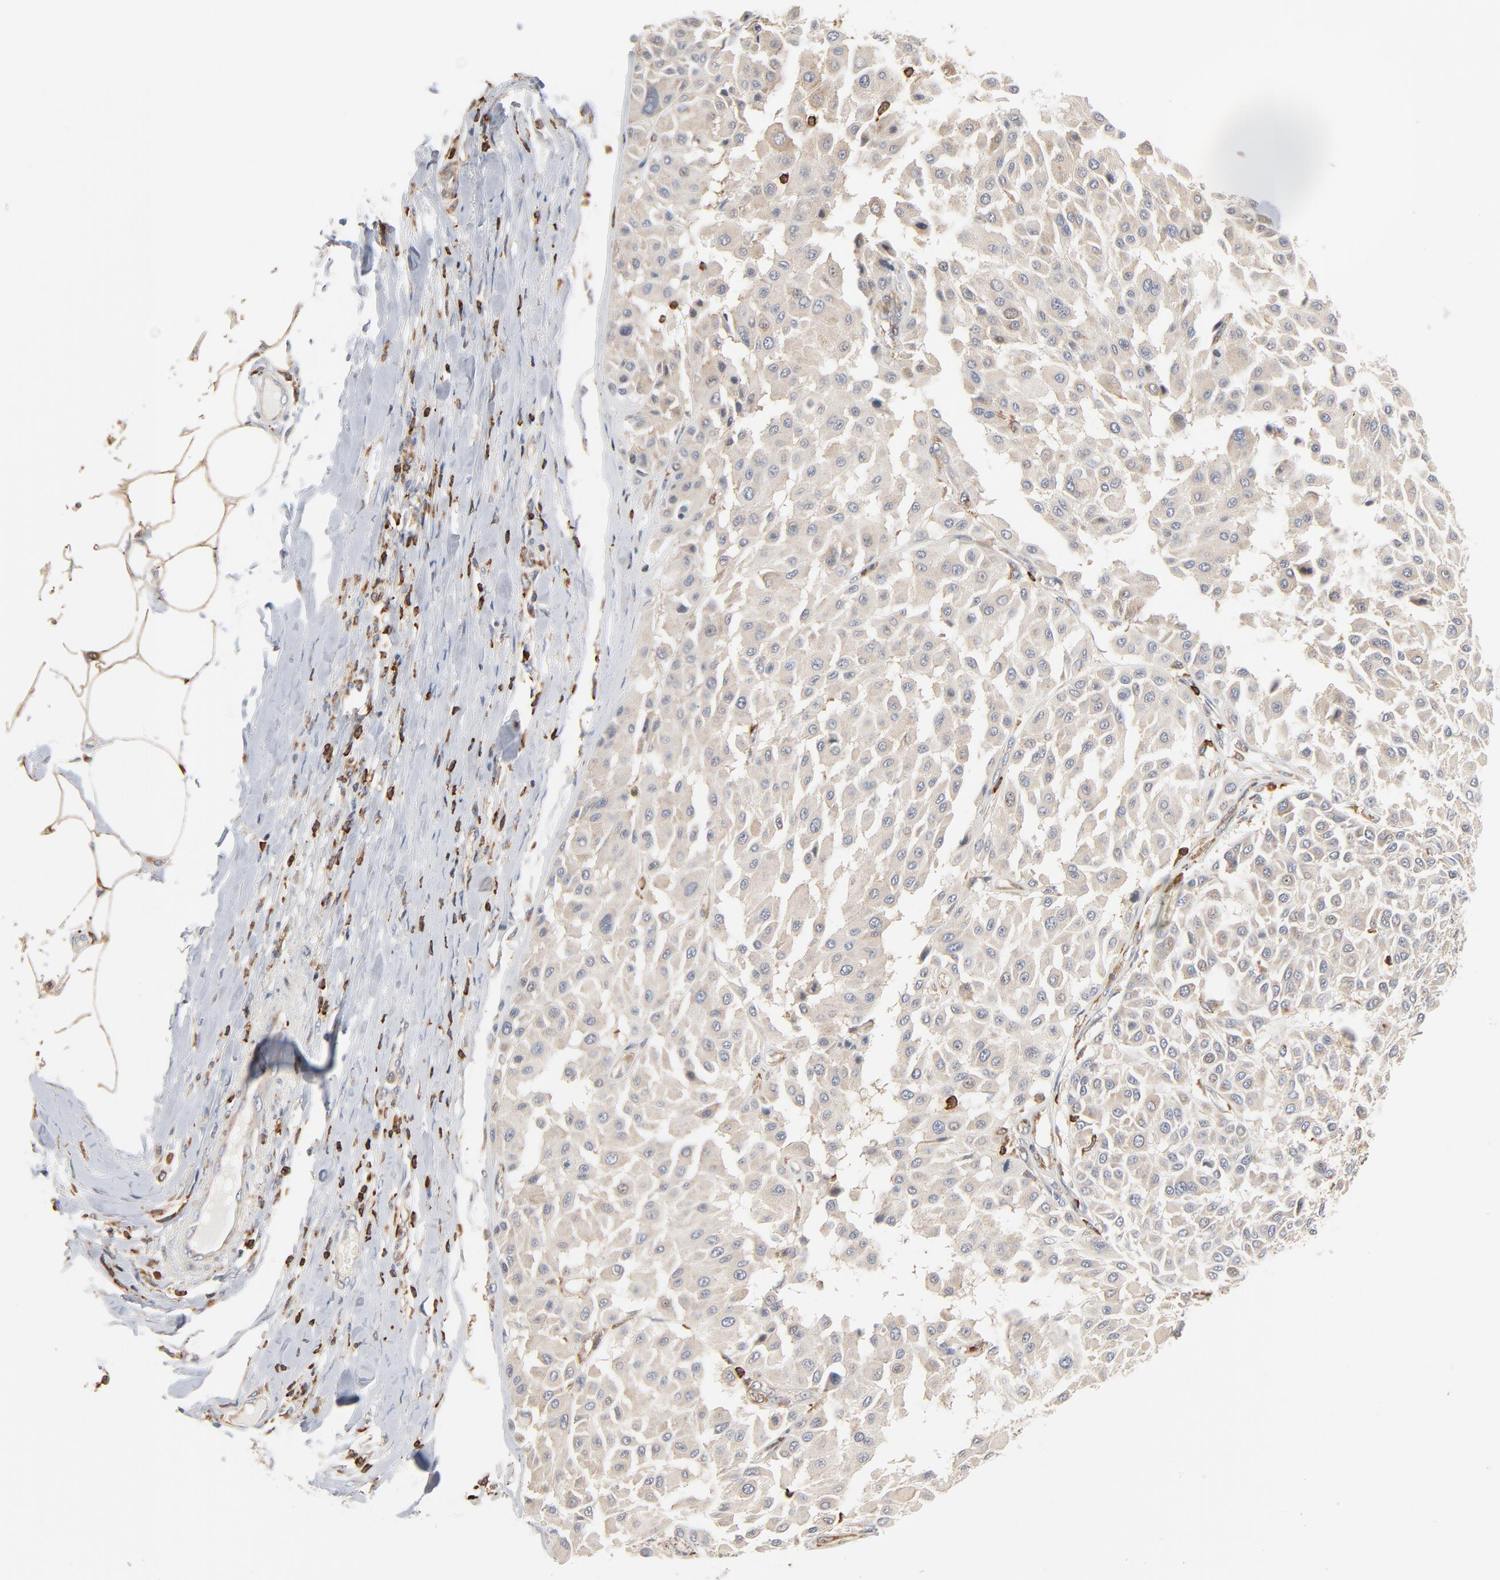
{"staining": {"intensity": "weak", "quantity": "25%-75%", "location": "cytoplasmic/membranous"}, "tissue": "melanoma", "cell_type": "Tumor cells", "image_type": "cancer", "snomed": [{"axis": "morphology", "description": "Malignant melanoma, Metastatic site"}, {"axis": "topography", "description": "Soft tissue"}], "caption": "Immunohistochemistry (IHC) photomicrograph of neoplastic tissue: malignant melanoma (metastatic site) stained using immunohistochemistry (IHC) reveals low levels of weak protein expression localized specifically in the cytoplasmic/membranous of tumor cells, appearing as a cytoplasmic/membranous brown color.", "gene": "SH3KBP1", "patient": {"sex": "male", "age": 41}}